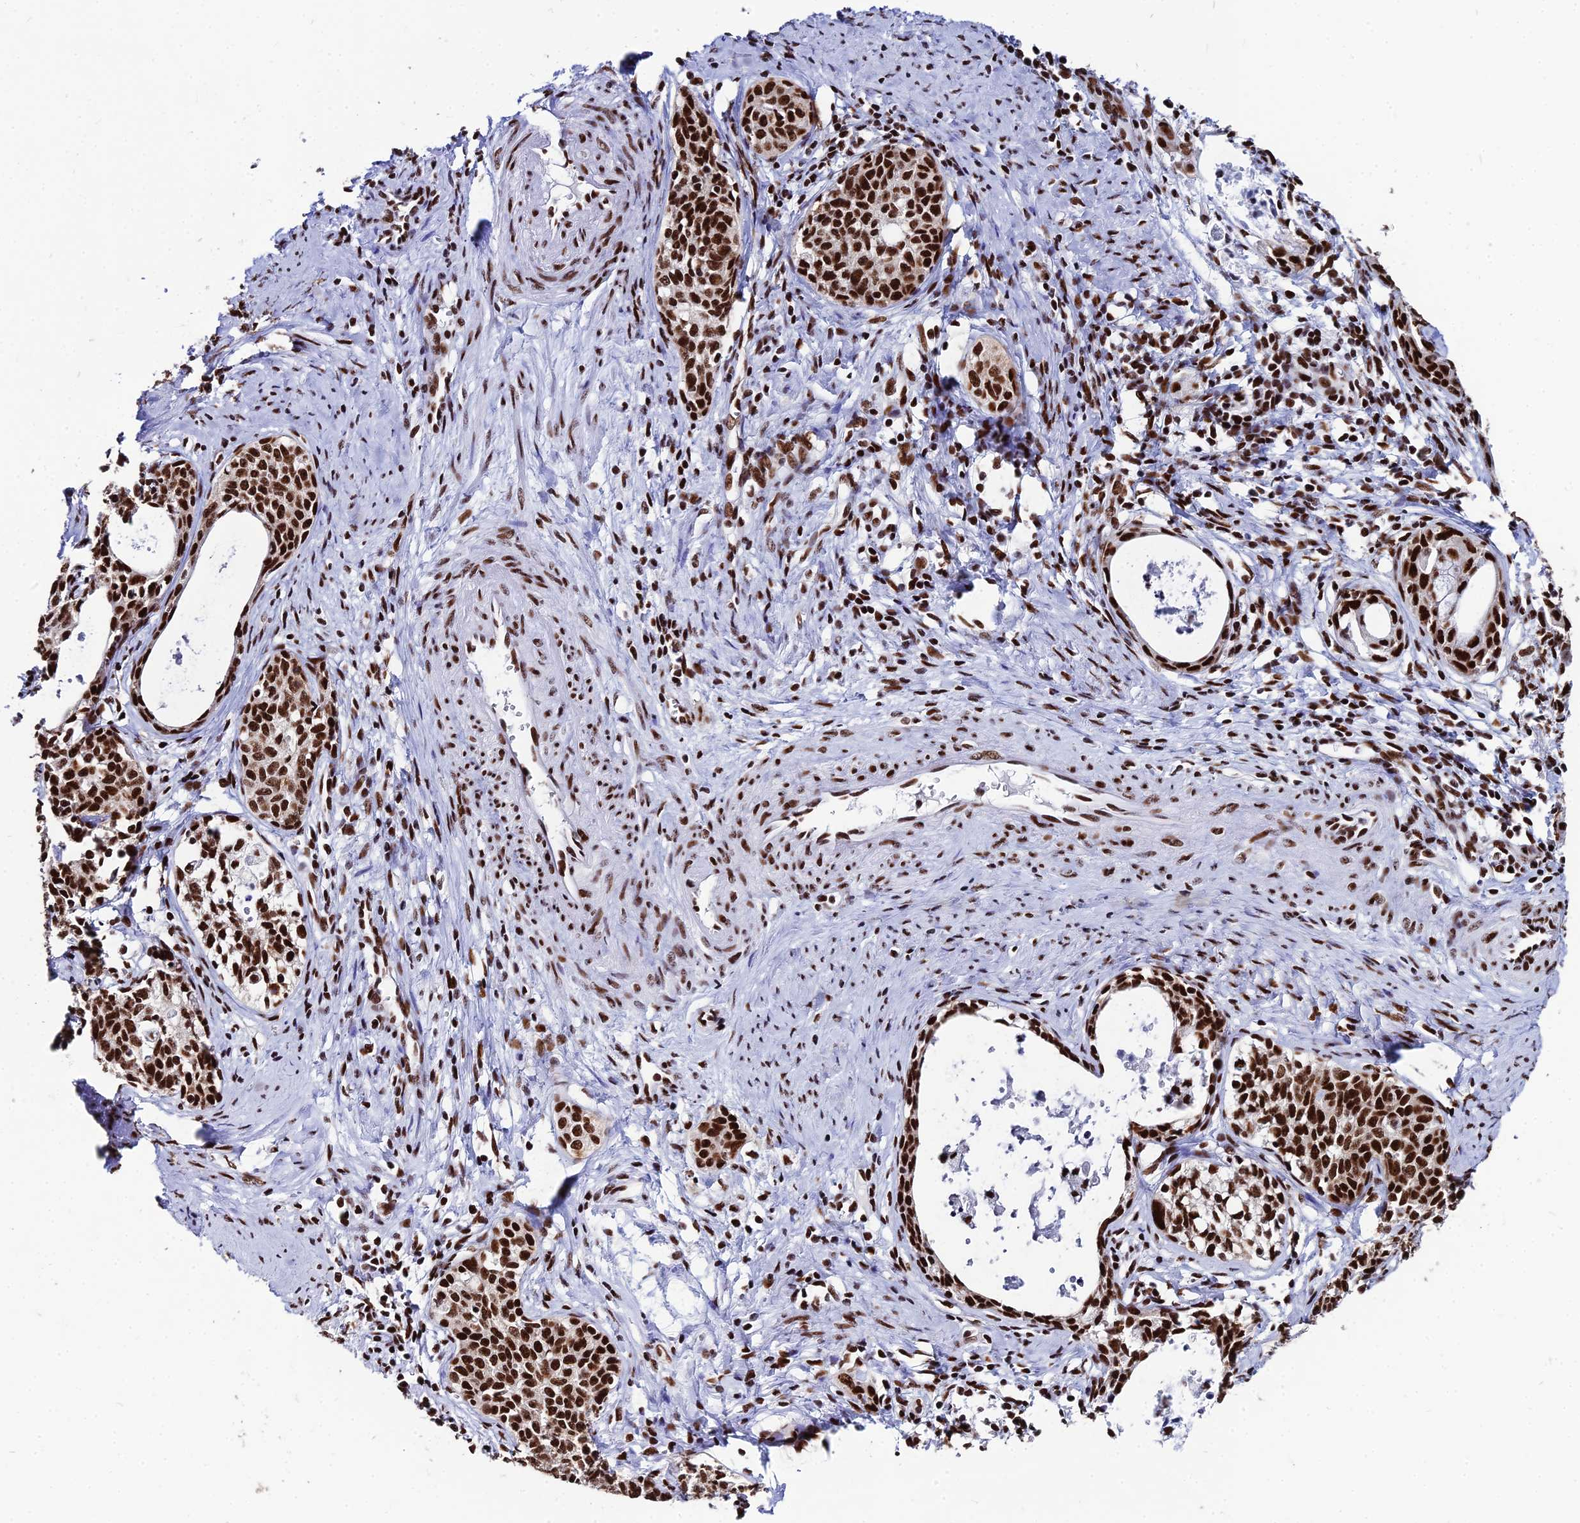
{"staining": {"intensity": "strong", "quantity": ">75%", "location": "nuclear"}, "tissue": "cervical cancer", "cell_type": "Tumor cells", "image_type": "cancer", "snomed": [{"axis": "morphology", "description": "Squamous cell carcinoma, NOS"}, {"axis": "topography", "description": "Cervix"}], "caption": "Immunohistochemistry (DAB) staining of human cervical cancer reveals strong nuclear protein staining in about >75% of tumor cells. The protein is shown in brown color, while the nuclei are stained blue.", "gene": "HNRNPH1", "patient": {"sex": "female", "age": 52}}